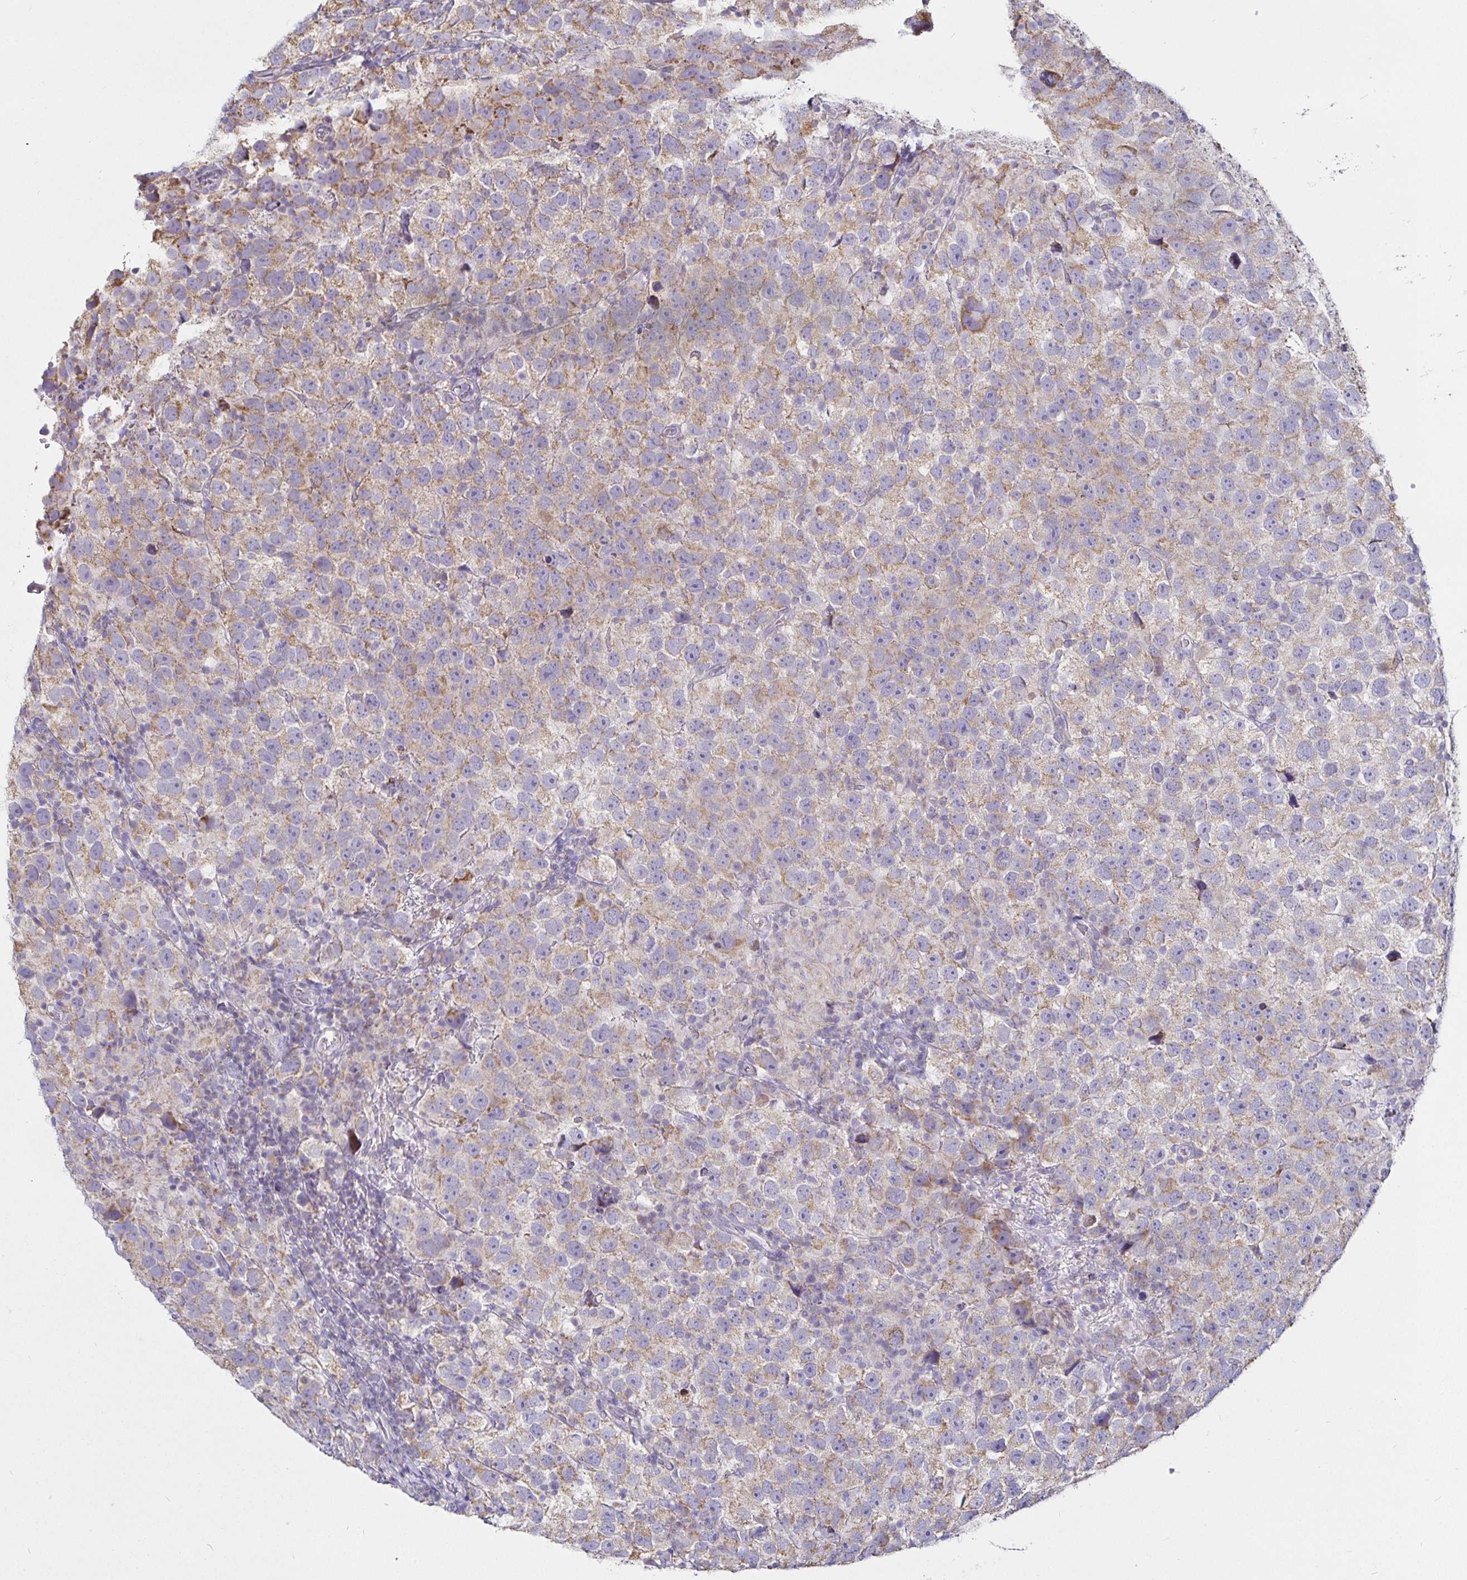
{"staining": {"intensity": "weak", "quantity": "25%-75%", "location": "cytoplasmic/membranous"}, "tissue": "testis cancer", "cell_type": "Tumor cells", "image_type": "cancer", "snomed": [{"axis": "morphology", "description": "Seminoma, NOS"}, {"axis": "topography", "description": "Testis"}], "caption": "This micrograph shows immunohistochemistry staining of testis cancer (seminoma), with low weak cytoplasmic/membranous positivity in approximately 25%-75% of tumor cells.", "gene": "PGAM2", "patient": {"sex": "male", "age": 26}}